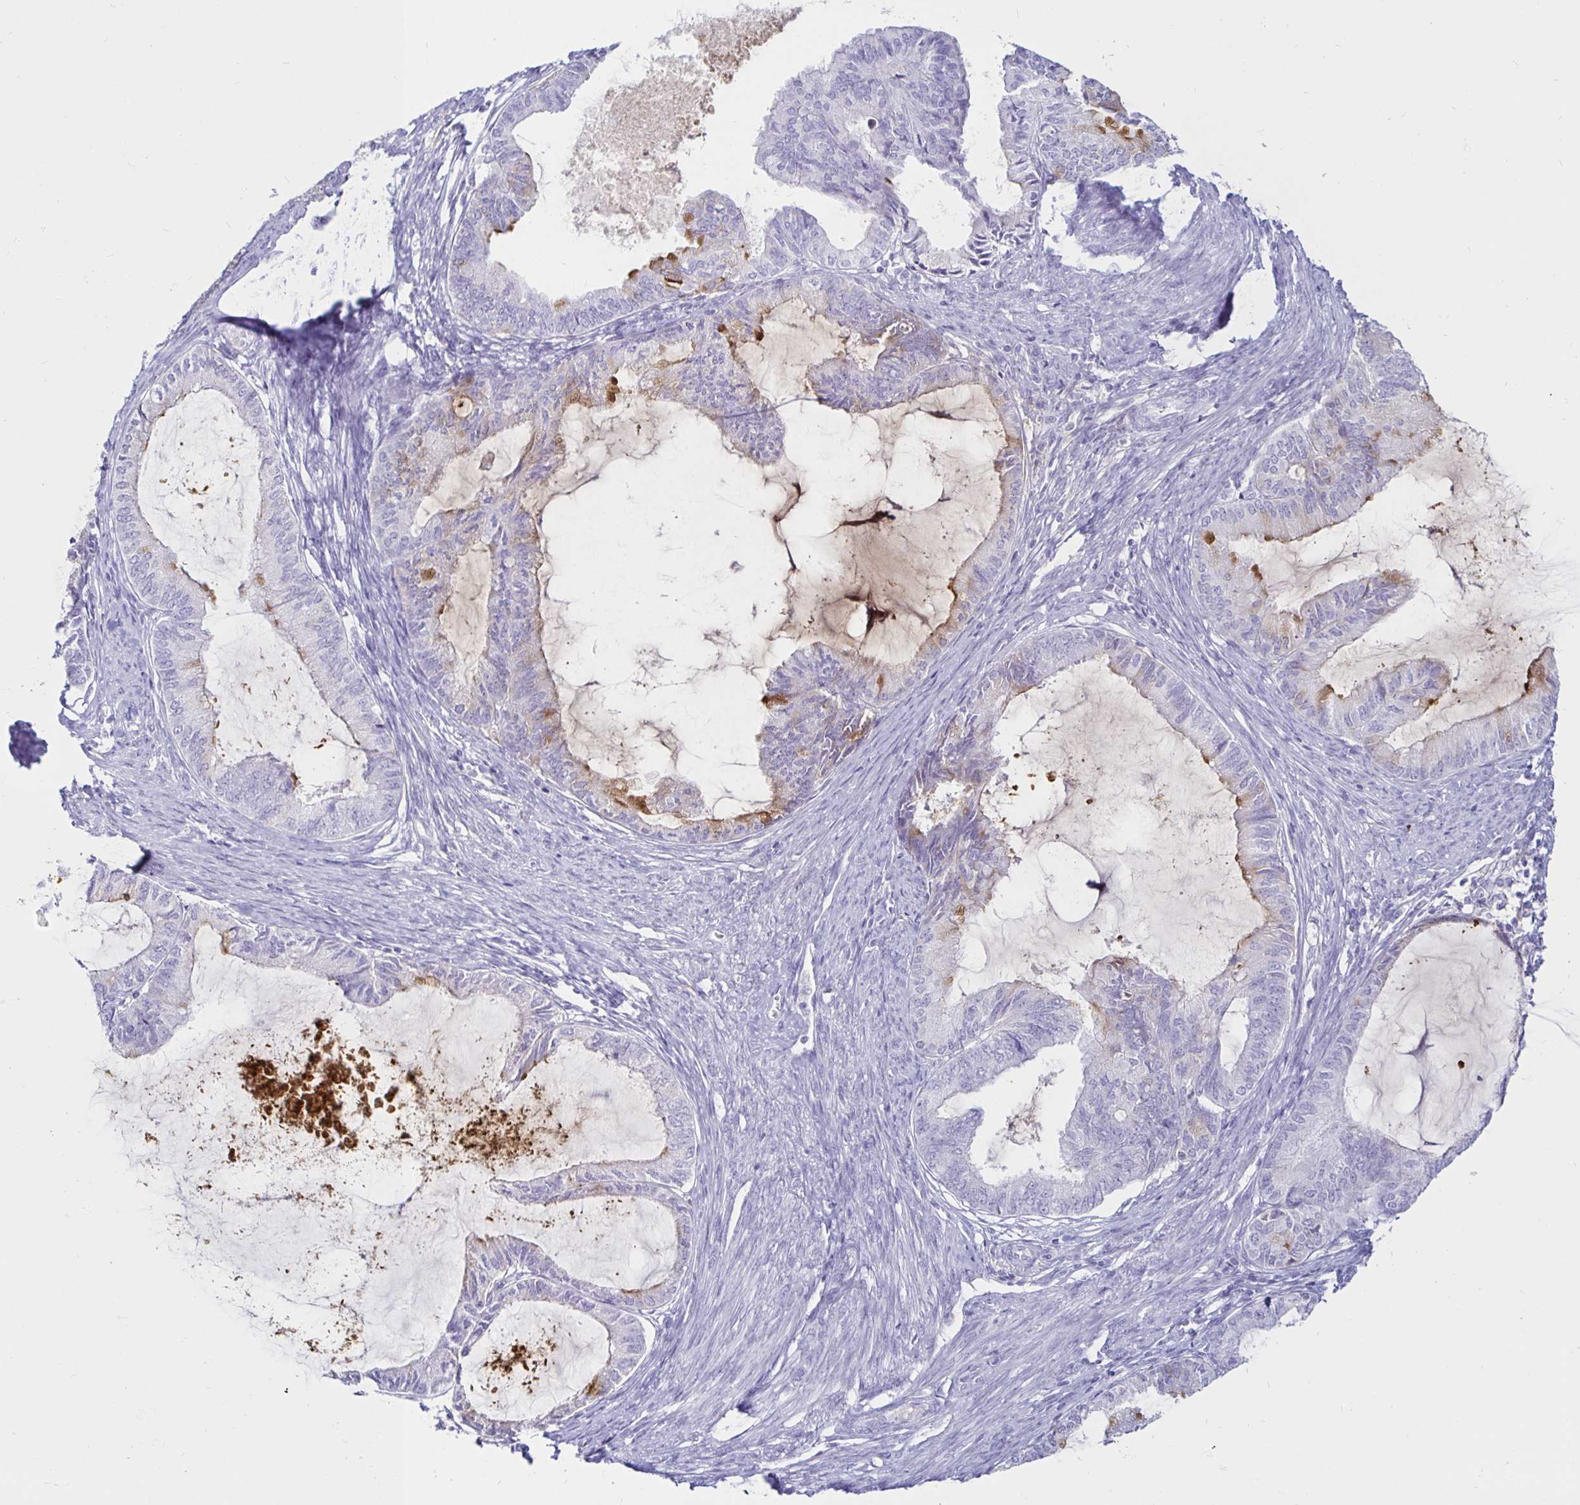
{"staining": {"intensity": "weak", "quantity": "<25%", "location": "cytoplasmic/membranous"}, "tissue": "endometrial cancer", "cell_type": "Tumor cells", "image_type": "cancer", "snomed": [{"axis": "morphology", "description": "Adenocarcinoma, NOS"}, {"axis": "topography", "description": "Endometrium"}], "caption": "A micrograph of human adenocarcinoma (endometrial) is negative for staining in tumor cells. Nuclei are stained in blue.", "gene": "TIMP1", "patient": {"sex": "female", "age": 86}}